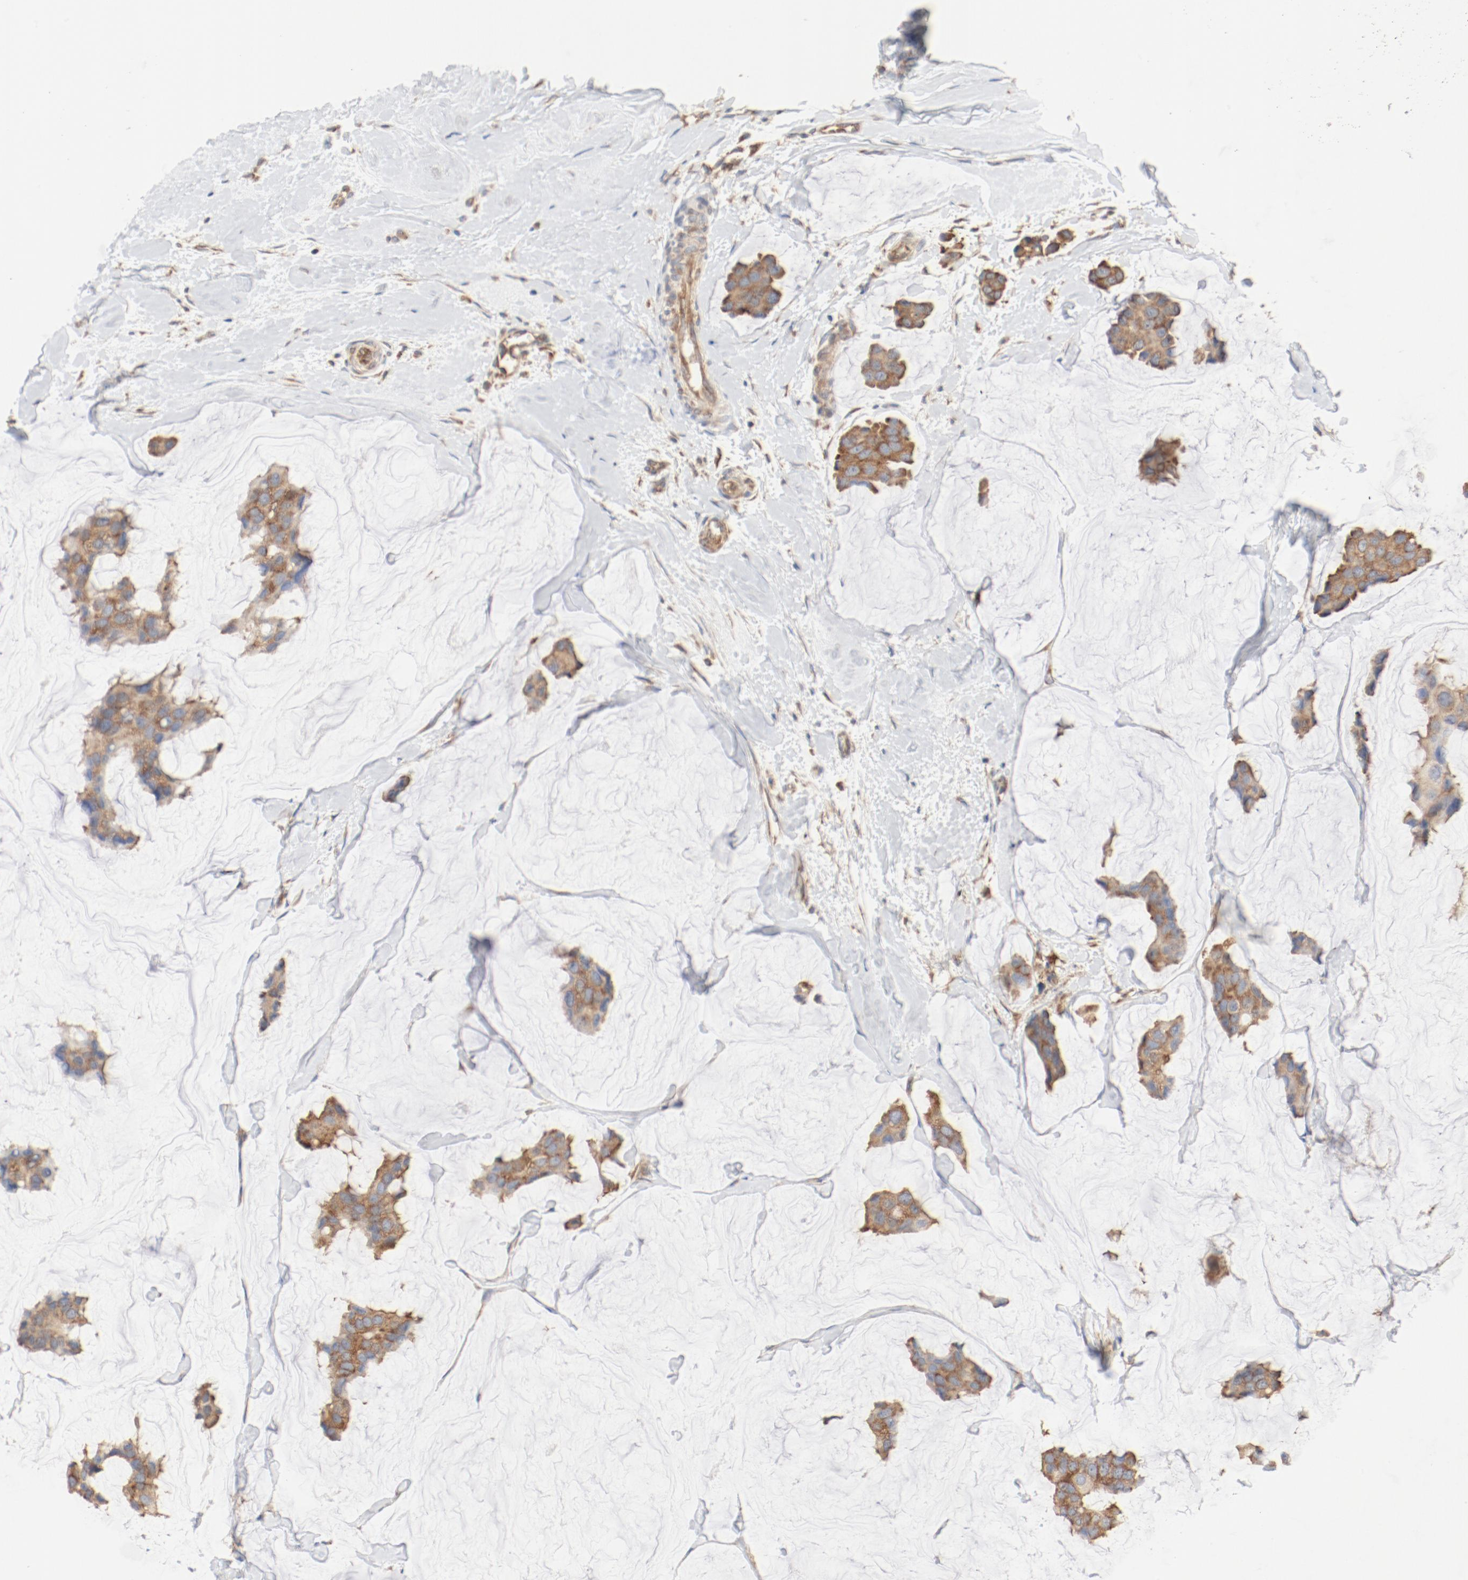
{"staining": {"intensity": "moderate", "quantity": ">75%", "location": "cytoplasmic/membranous"}, "tissue": "breast cancer", "cell_type": "Tumor cells", "image_type": "cancer", "snomed": [{"axis": "morphology", "description": "Normal tissue, NOS"}, {"axis": "morphology", "description": "Duct carcinoma"}, {"axis": "topography", "description": "Breast"}], "caption": "Breast cancer stained for a protein (brown) reveals moderate cytoplasmic/membranous positive expression in approximately >75% of tumor cells.", "gene": "RPS6", "patient": {"sex": "female", "age": 50}}